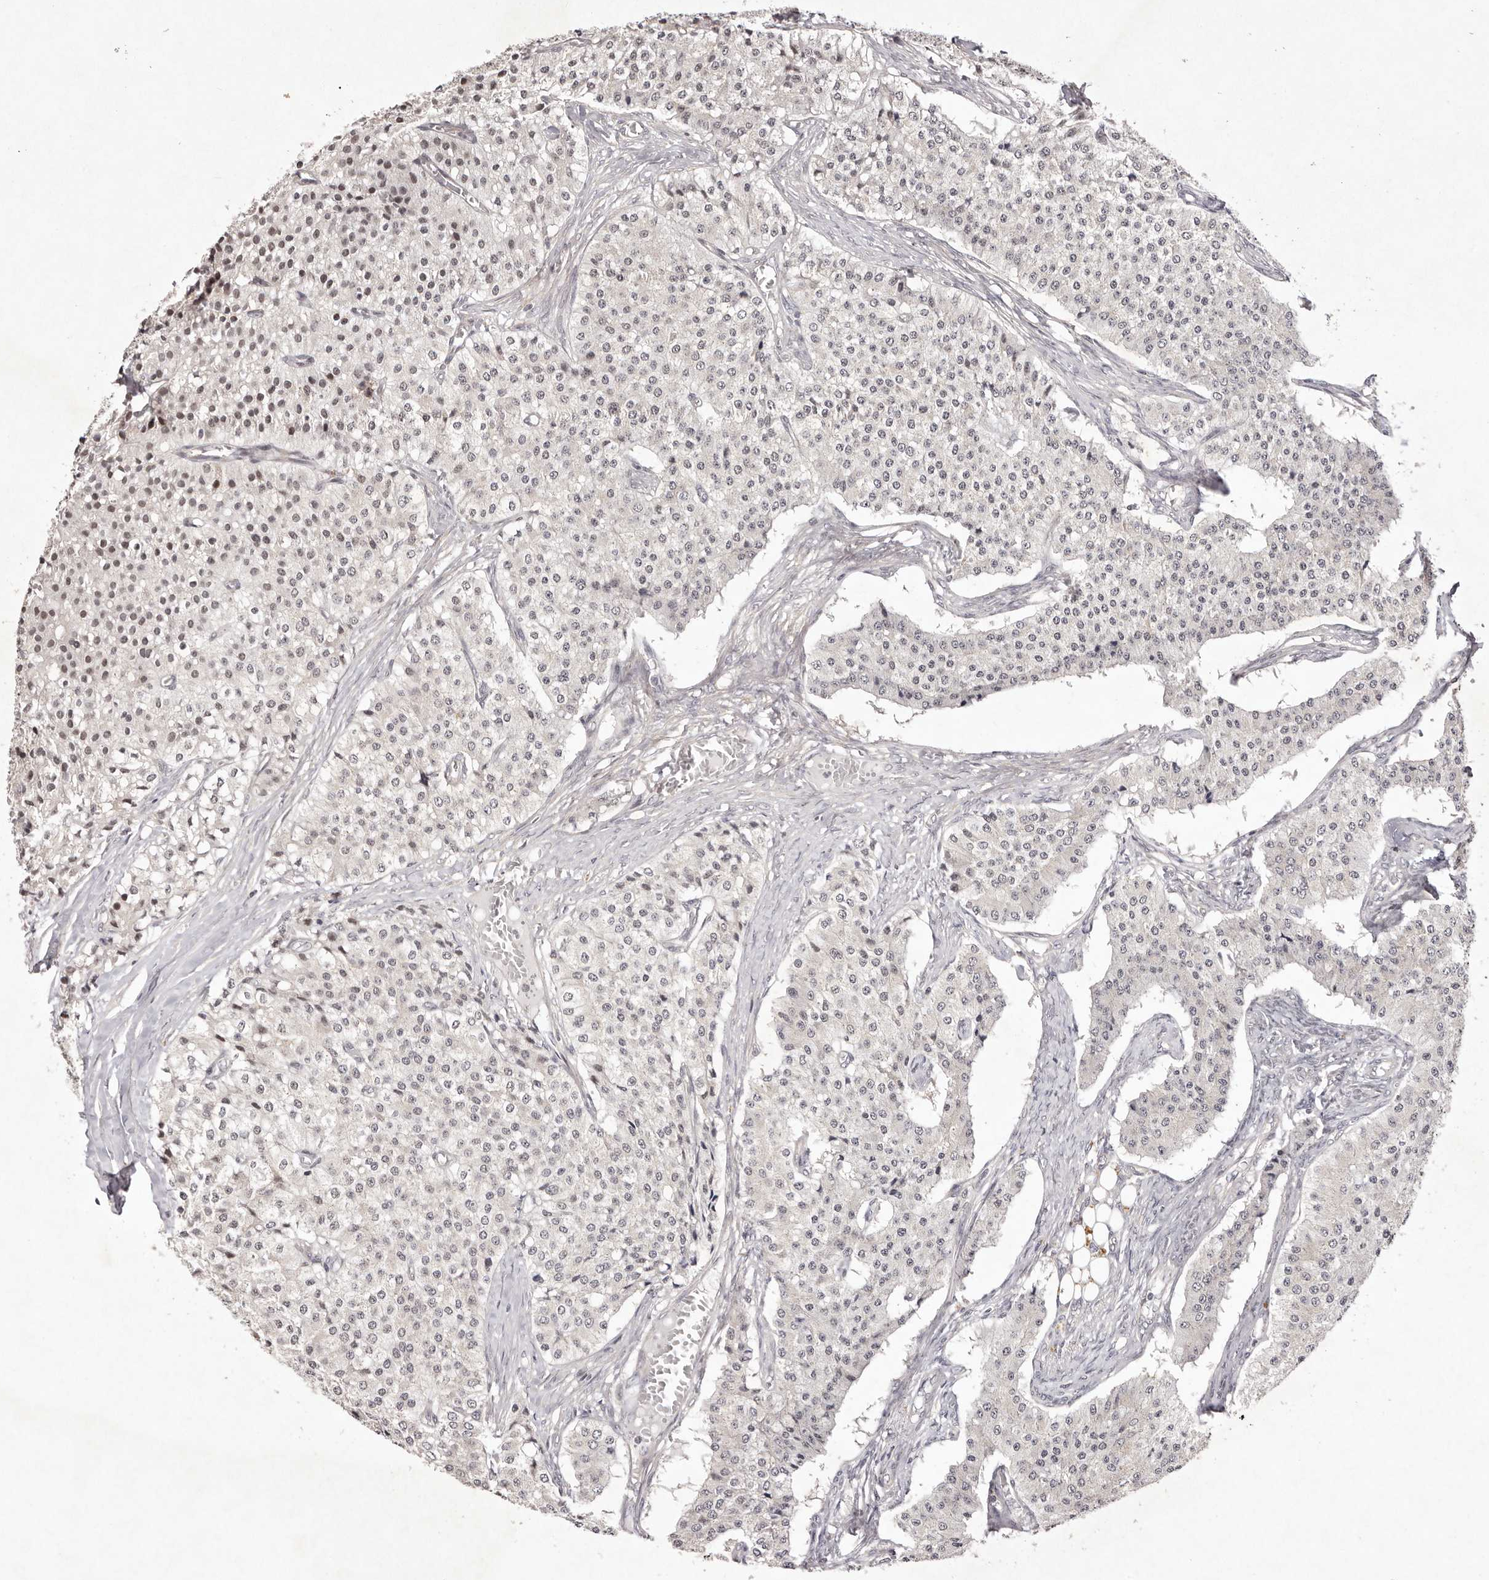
{"staining": {"intensity": "weak", "quantity": "25%-75%", "location": "nuclear"}, "tissue": "carcinoid", "cell_type": "Tumor cells", "image_type": "cancer", "snomed": [{"axis": "morphology", "description": "Carcinoid, malignant, NOS"}, {"axis": "topography", "description": "Colon"}], "caption": "Carcinoid stained with DAB IHC exhibits low levels of weak nuclear expression in approximately 25%-75% of tumor cells.", "gene": "BUD31", "patient": {"sex": "female", "age": 52}}